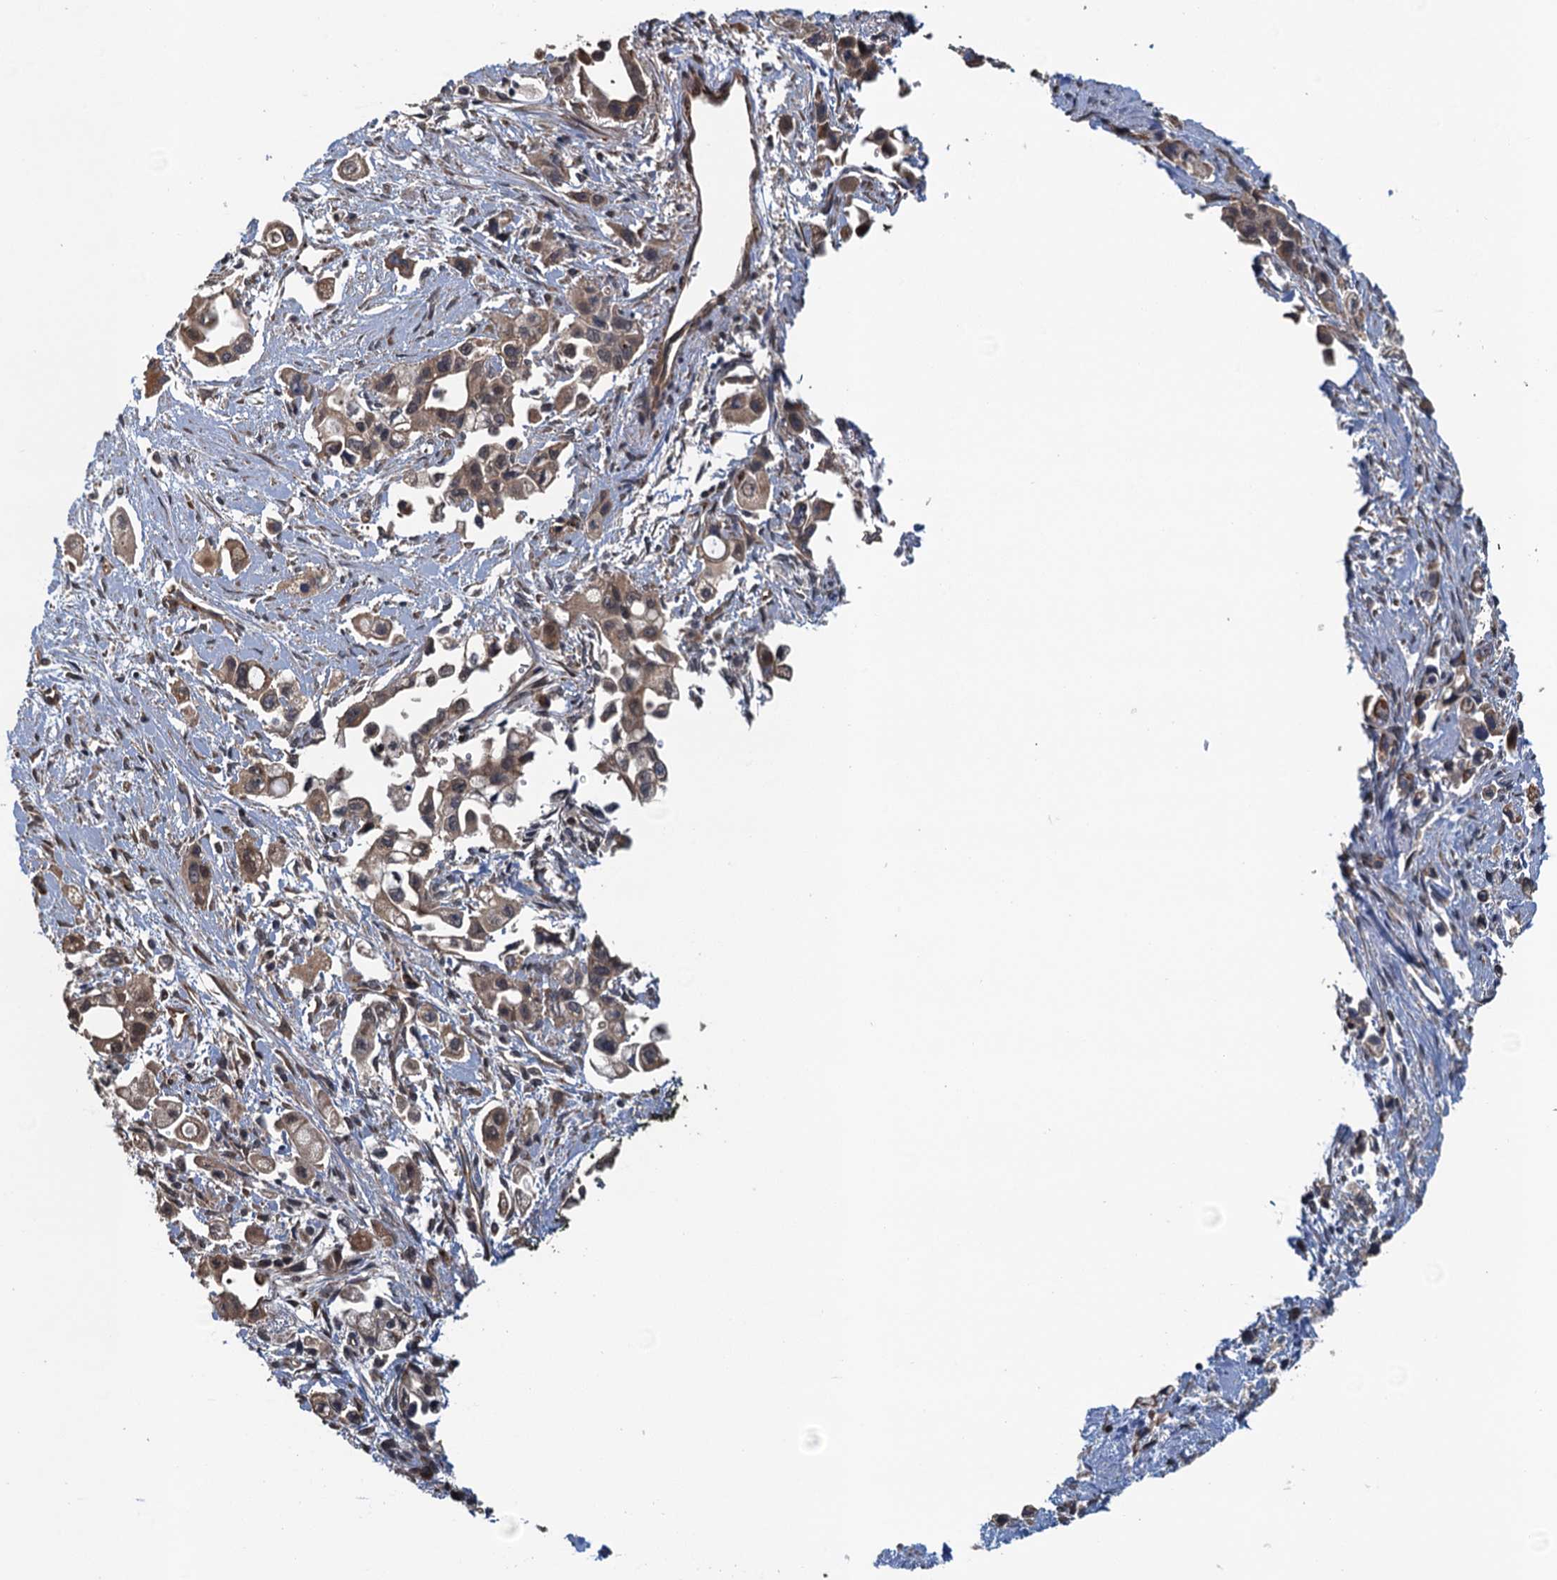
{"staining": {"intensity": "weak", "quantity": ">75%", "location": "cytoplasmic/membranous"}, "tissue": "pancreatic cancer", "cell_type": "Tumor cells", "image_type": "cancer", "snomed": [{"axis": "morphology", "description": "Adenocarcinoma, NOS"}, {"axis": "topography", "description": "Pancreas"}], "caption": "The immunohistochemical stain highlights weak cytoplasmic/membranous expression in tumor cells of pancreatic cancer tissue. The protein of interest is shown in brown color, while the nuclei are stained blue.", "gene": "ACSBG1", "patient": {"sex": "female", "age": 66}}